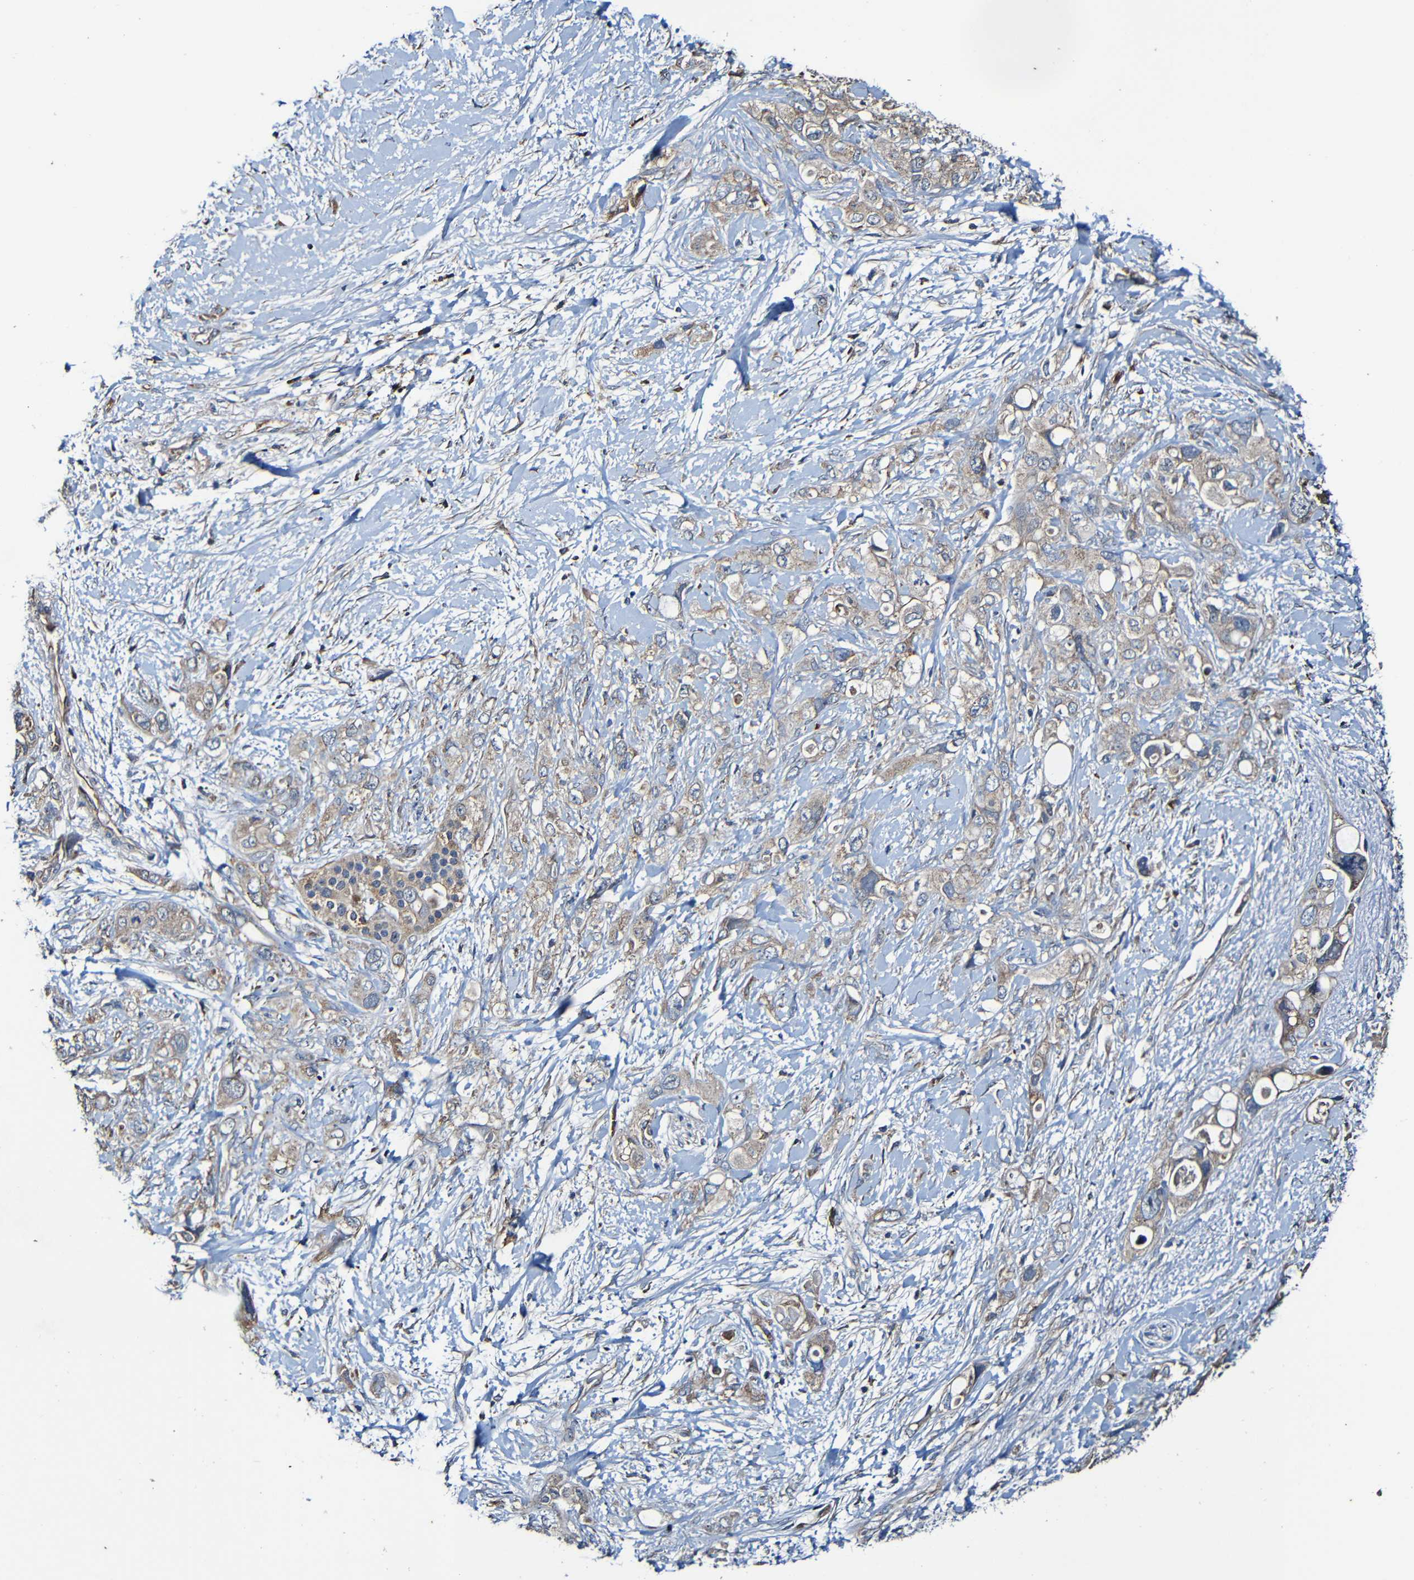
{"staining": {"intensity": "weak", "quantity": ">75%", "location": "cytoplasmic/membranous"}, "tissue": "pancreatic cancer", "cell_type": "Tumor cells", "image_type": "cancer", "snomed": [{"axis": "morphology", "description": "Adenocarcinoma, NOS"}, {"axis": "topography", "description": "Pancreas"}], "caption": "DAB (3,3'-diaminobenzidine) immunohistochemical staining of adenocarcinoma (pancreatic) exhibits weak cytoplasmic/membranous protein staining in about >75% of tumor cells. (DAB (3,3'-diaminobenzidine) IHC with brightfield microscopy, high magnification).", "gene": "ADAM15", "patient": {"sex": "female", "age": 56}}